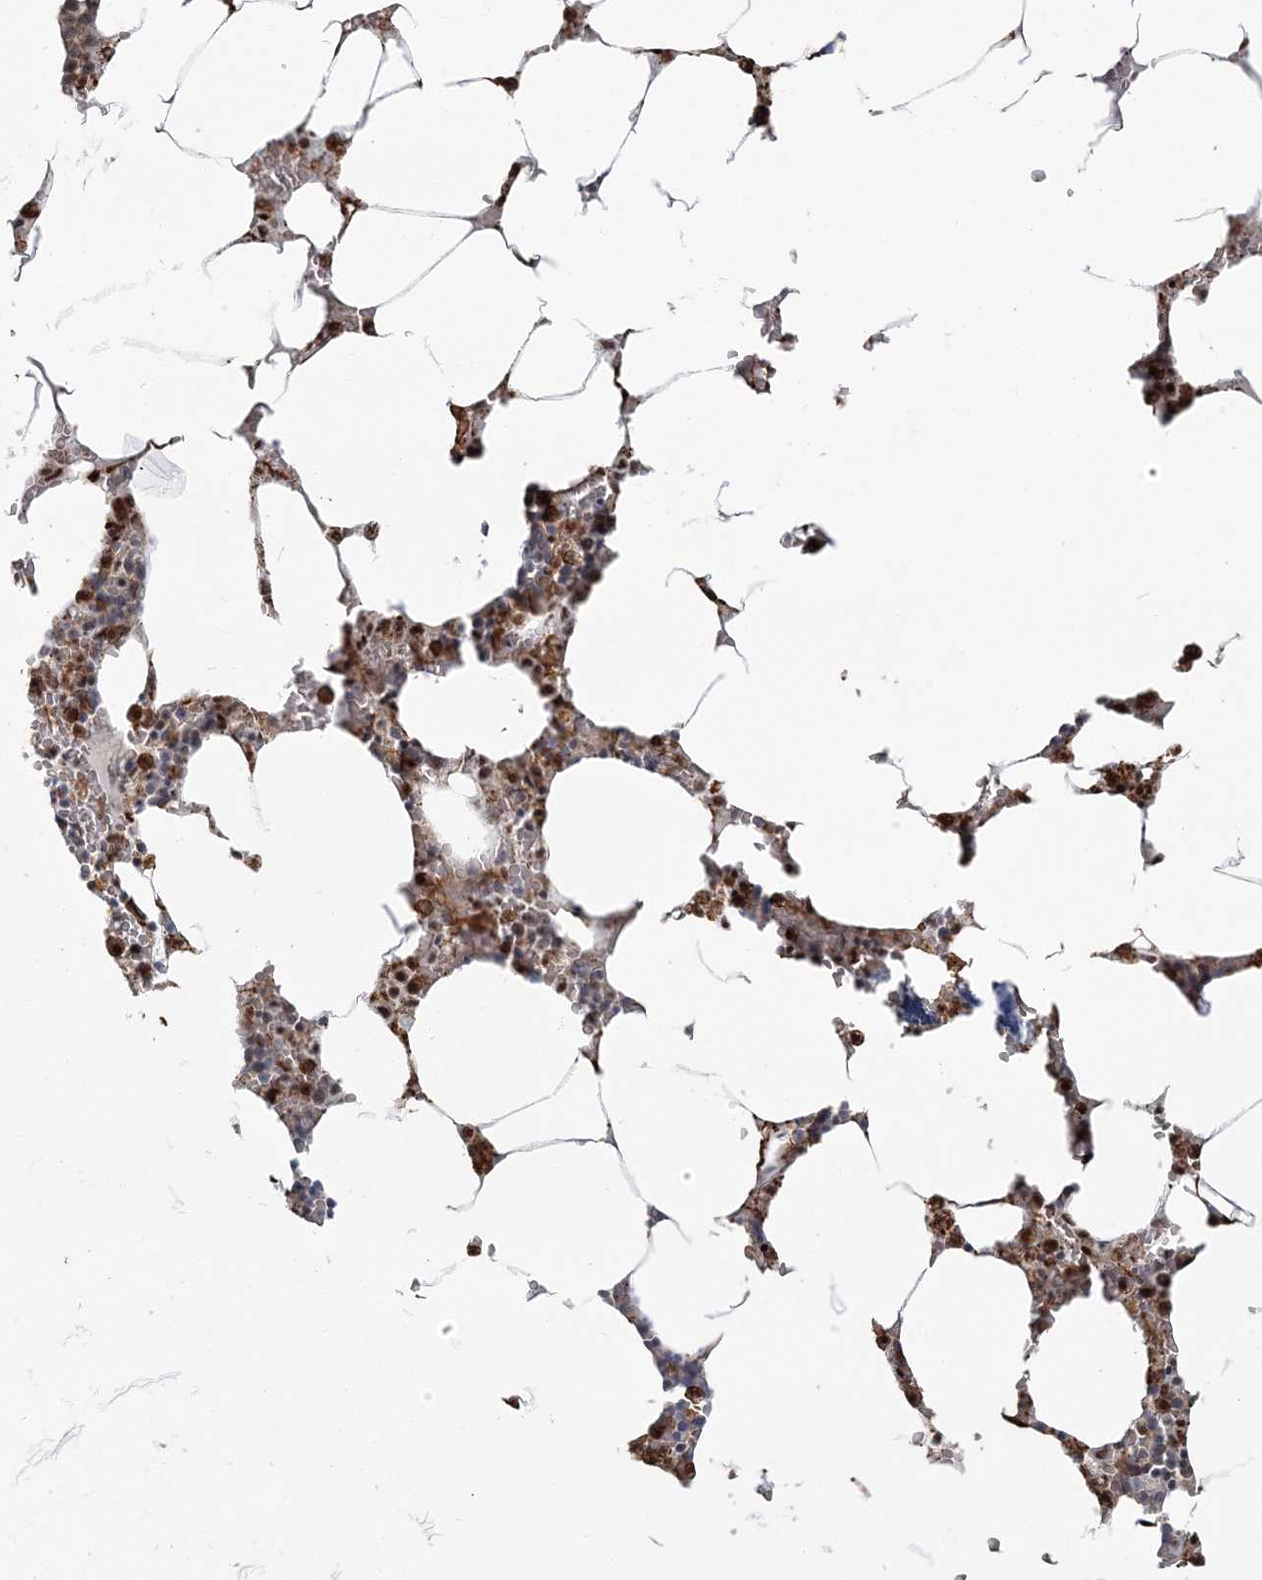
{"staining": {"intensity": "moderate", "quantity": "25%-75%", "location": "nuclear"}, "tissue": "bone marrow", "cell_type": "Hematopoietic cells", "image_type": "normal", "snomed": [{"axis": "morphology", "description": "Normal tissue, NOS"}, {"axis": "topography", "description": "Bone marrow"}], "caption": "Brown immunohistochemical staining in unremarkable bone marrow exhibits moderate nuclear staining in about 25%-75% of hematopoietic cells.", "gene": "DDX46", "patient": {"sex": "male", "age": 70}}